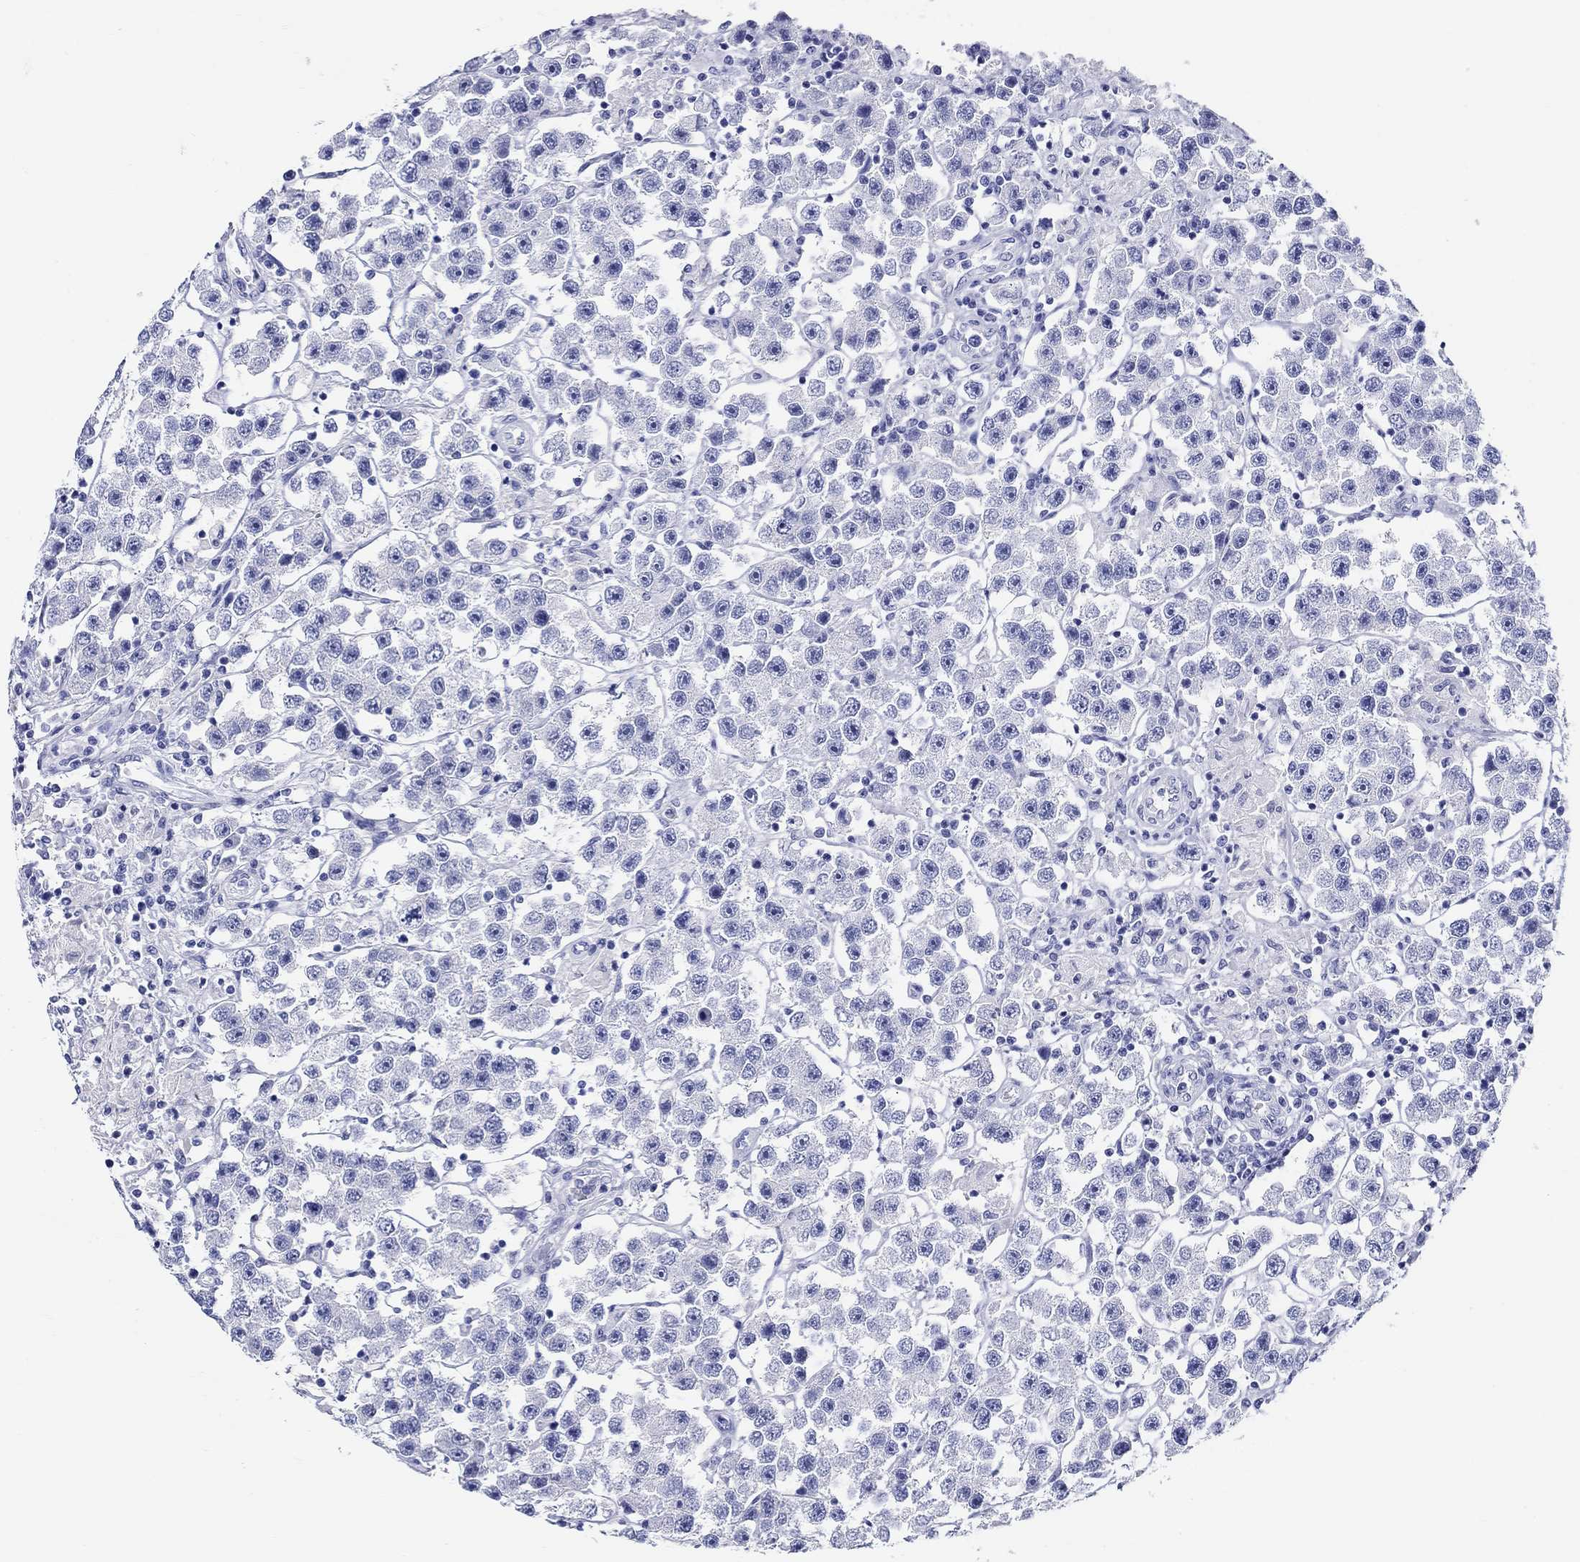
{"staining": {"intensity": "negative", "quantity": "none", "location": "none"}, "tissue": "testis cancer", "cell_type": "Tumor cells", "image_type": "cancer", "snomed": [{"axis": "morphology", "description": "Seminoma, NOS"}, {"axis": "topography", "description": "Testis"}], "caption": "High power microscopy photomicrograph of an immunohistochemistry (IHC) micrograph of seminoma (testis), revealing no significant staining in tumor cells. (Brightfield microscopy of DAB (3,3'-diaminobenzidine) immunohistochemistry (IHC) at high magnification).", "gene": "CRYGS", "patient": {"sex": "male", "age": 45}}